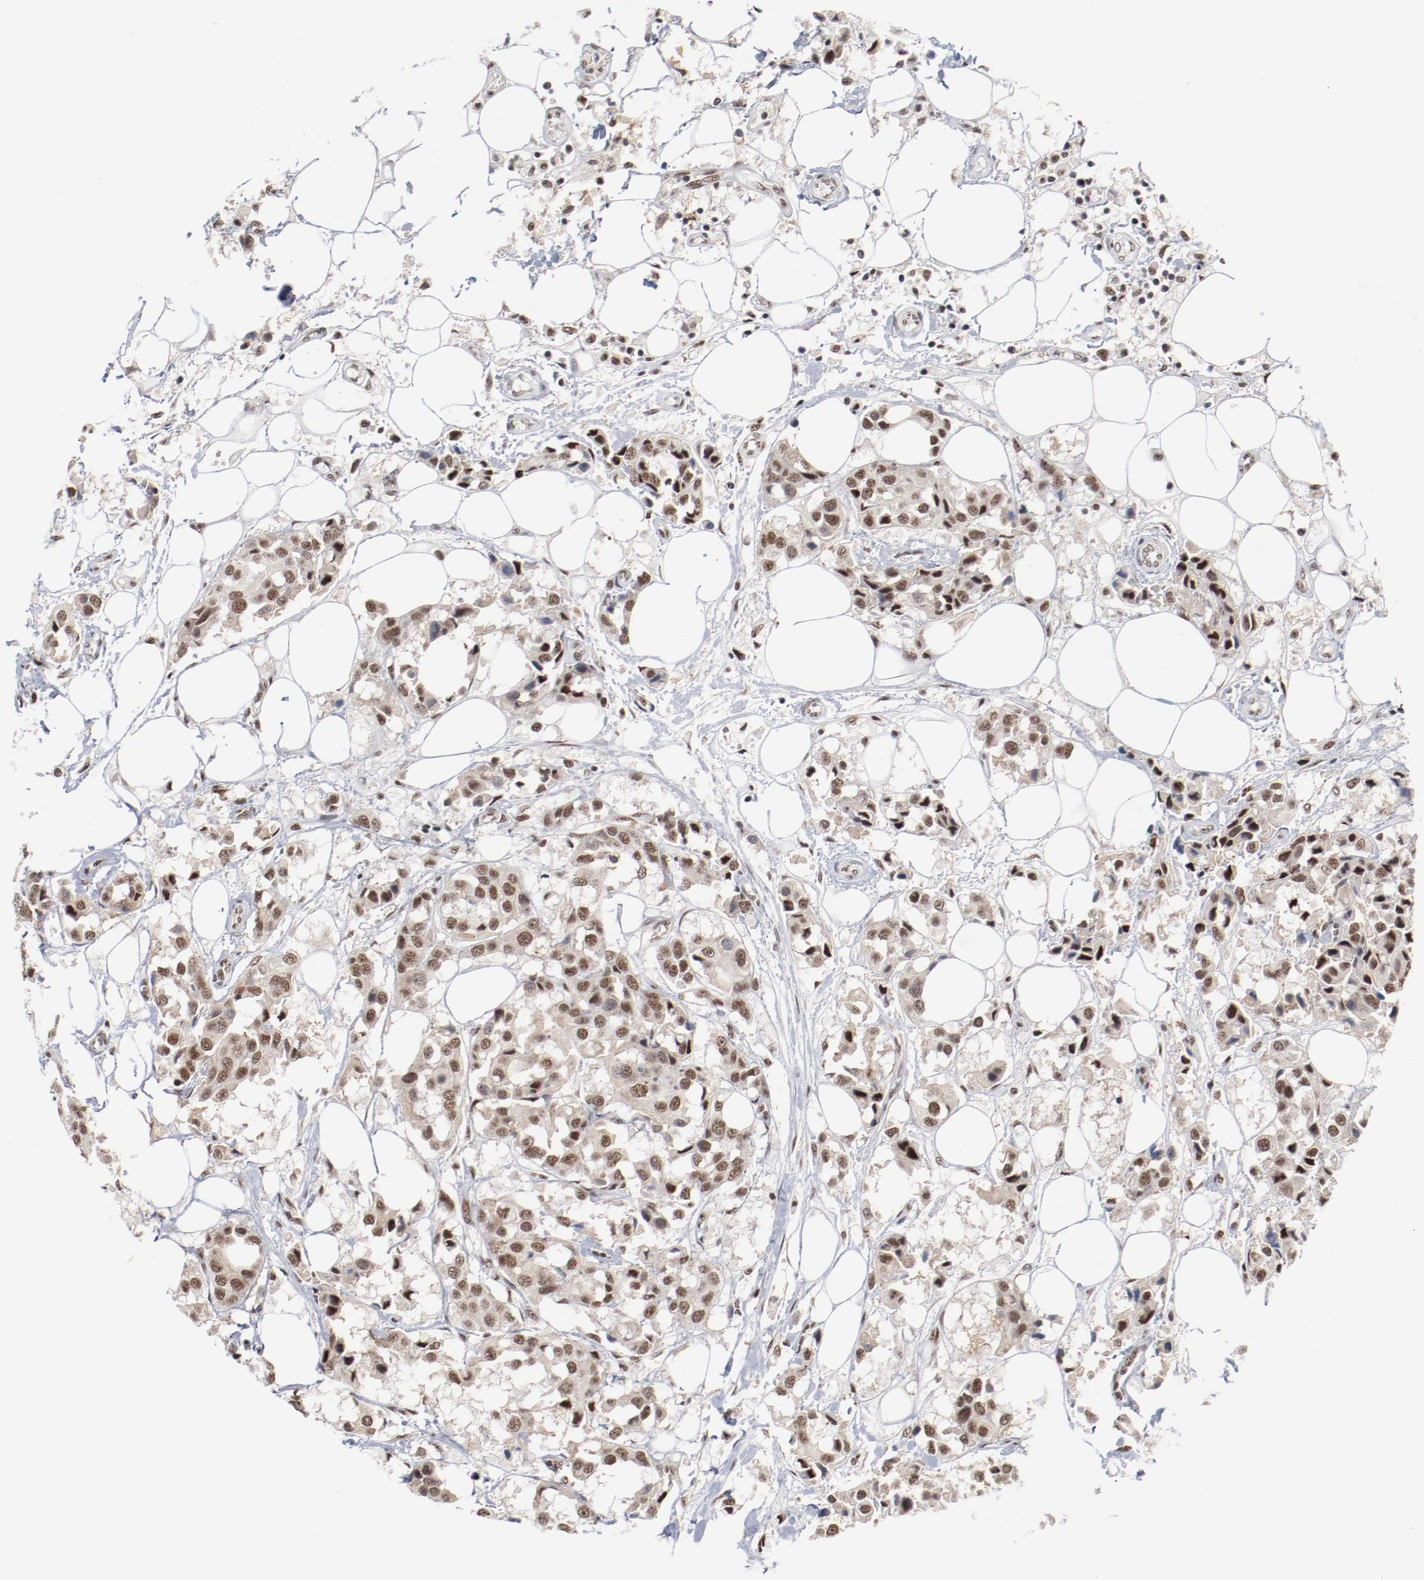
{"staining": {"intensity": "moderate", "quantity": ">75%", "location": "cytoplasmic/membranous,nuclear"}, "tissue": "breast cancer", "cell_type": "Tumor cells", "image_type": "cancer", "snomed": [{"axis": "morphology", "description": "Duct carcinoma"}, {"axis": "topography", "description": "Breast"}], "caption": "A photomicrograph showing moderate cytoplasmic/membranous and nuclear expression in about >75% of tumor cells in breast intraductal carcinoma, as visualized by brown immunohistochemical staining.", "gene": "BUB3", "patient": {"sex": "female", "age": 80}}